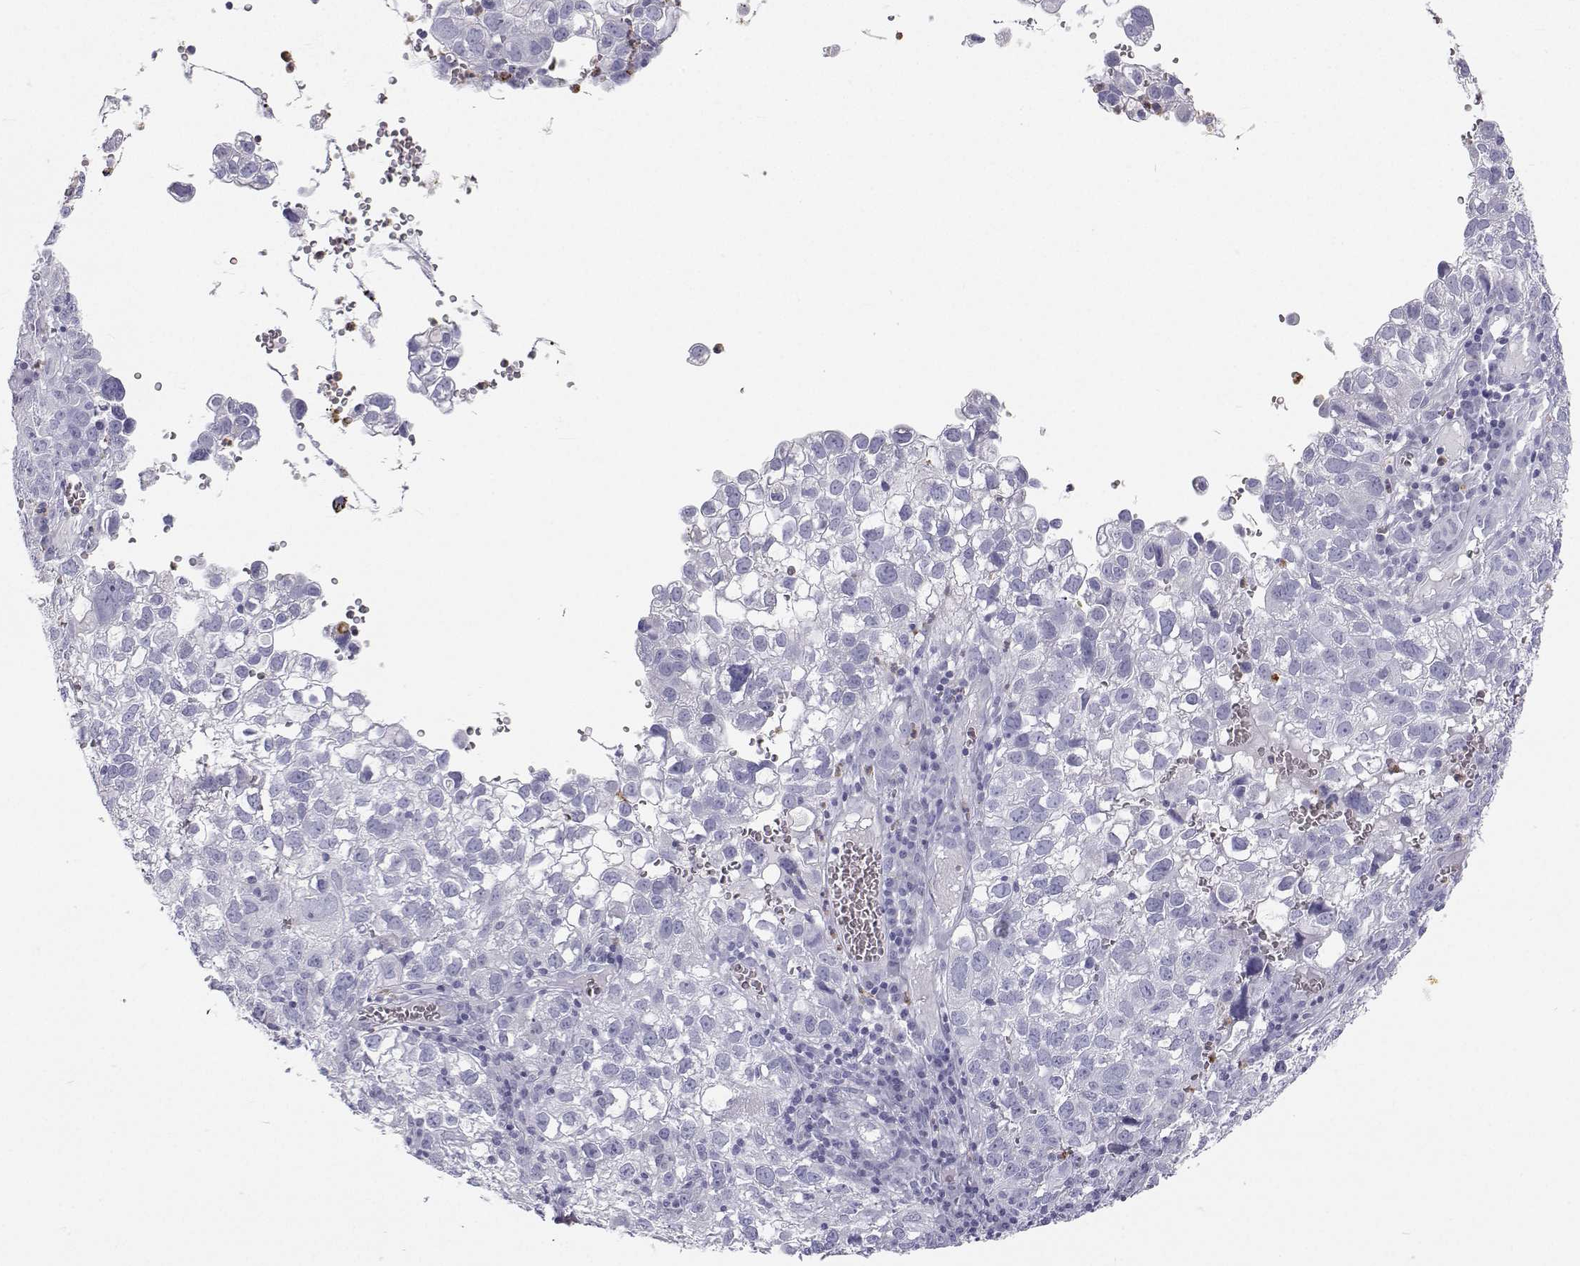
{"staining": {"intensity": "negative", "quantity": "none", "location": "none"}, "tissue": "cervical cancer", "cell_type": "Tumor cells", "image_type": "cancer", "snomed": [{"axis": "morphology", "description": "Squamous cell carcinoma, NOS"}, {"axis": "topography", "description": "Cervix"}], "caption": "Immunohistochemistry (IHC) photomicrograph of squamous cell carcinoma (cervical) stained for a protein (brown), which reveals no expression in tumor cells.", "gene": "SFTPB", "patient": {"sex": "female", "age": 55}}